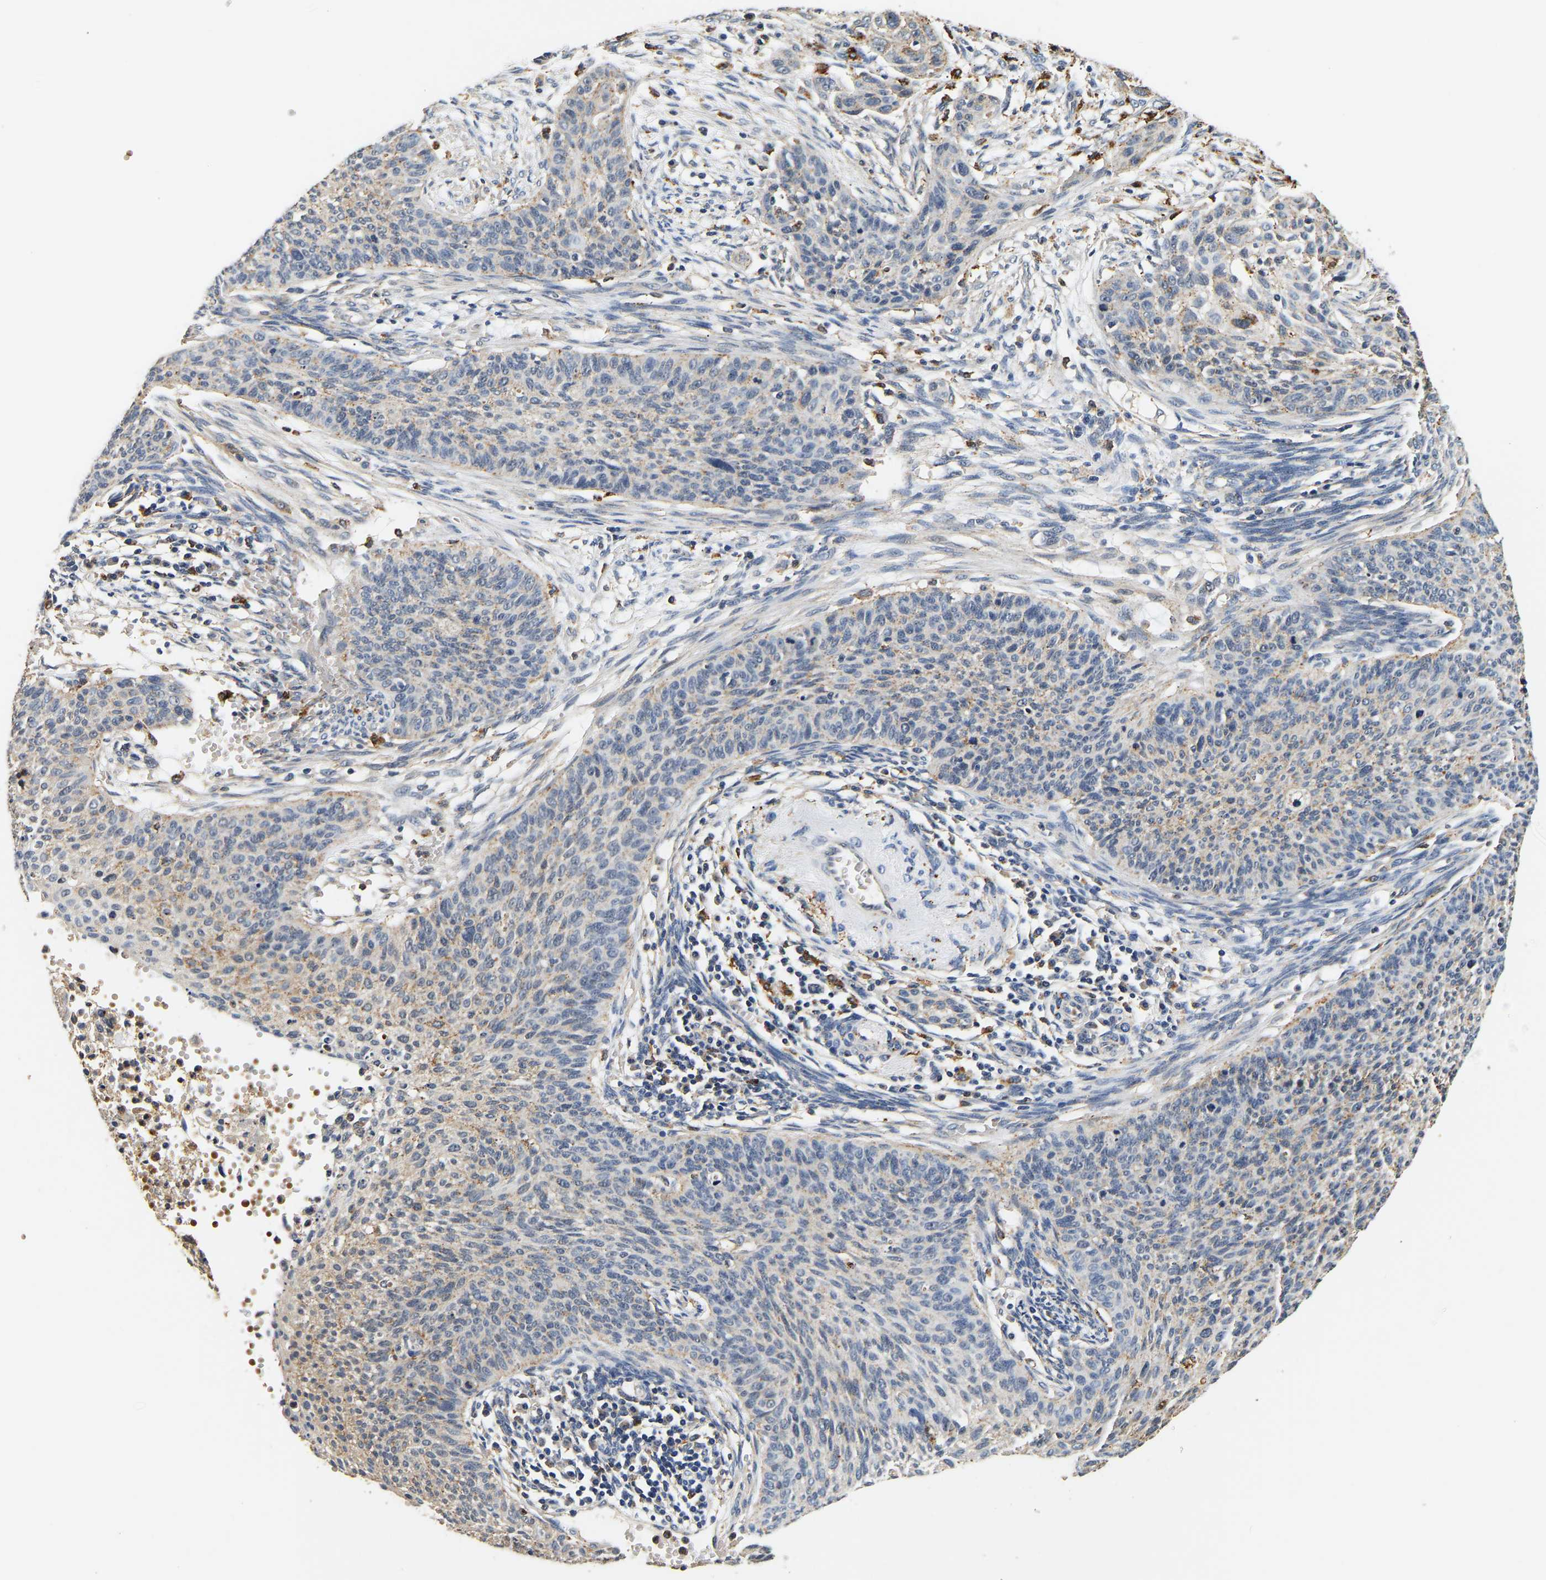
{"staining": {"intensity": "weak", "quantity": "25%-75%", "location": "cytoplasmic/membranous"}, "tissue": "cervical cancer", "cell_type": "Tumor cells", "image_type": "cancer", "snomed": [{"axis": "morphology", "description": "Squamous cell carcinoma, NOS"}, {"axis": "topography", "description": "Cervix"}], "caption": "This is a photomicrograph of immunohistochemistry (IHC) staining of squamous cell carcinoma (cervical), which shows weak staining in the cytoplasmic/membranous of tumor cells.", "gene": "SMU1", "patient": {"sex": "female", "age": 70}}